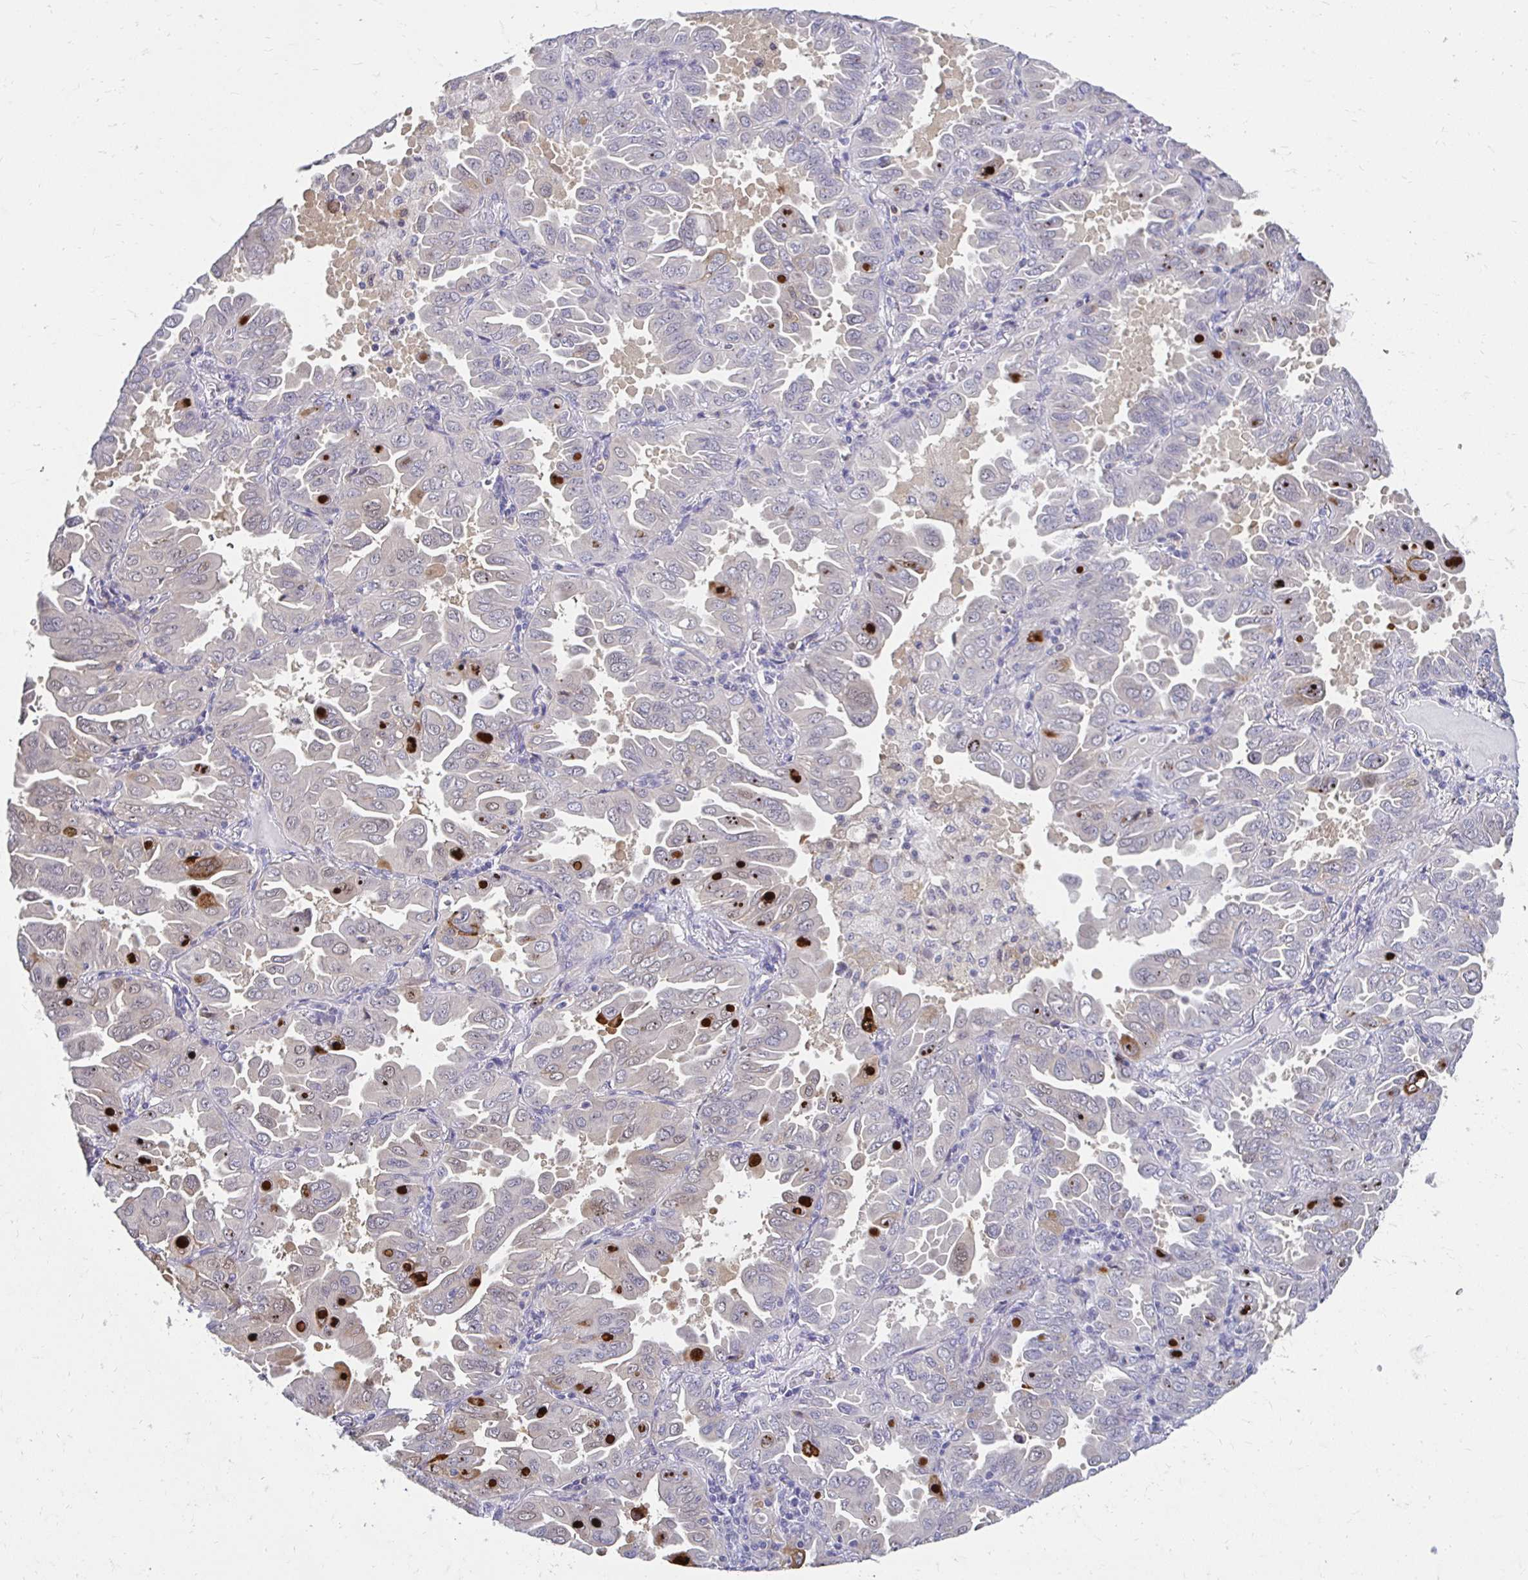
{"staining": {"intensity": "negative", "quantity": "none", "location": "none"}, "tissue": "lung cancer", "cell_type": "Tumor cells", "image_type": "cancer", "snomed": [{"axis": "morphology", "description": "Adenocarcinoma, NOS"}, {"axis": "topography", "description": "Lung"}], "caption": "There is no significant positivity in tumor cells of lung adenocarcinoma.", "gene": "PADI2", "patient": {"sex": "male", "age": 64}}